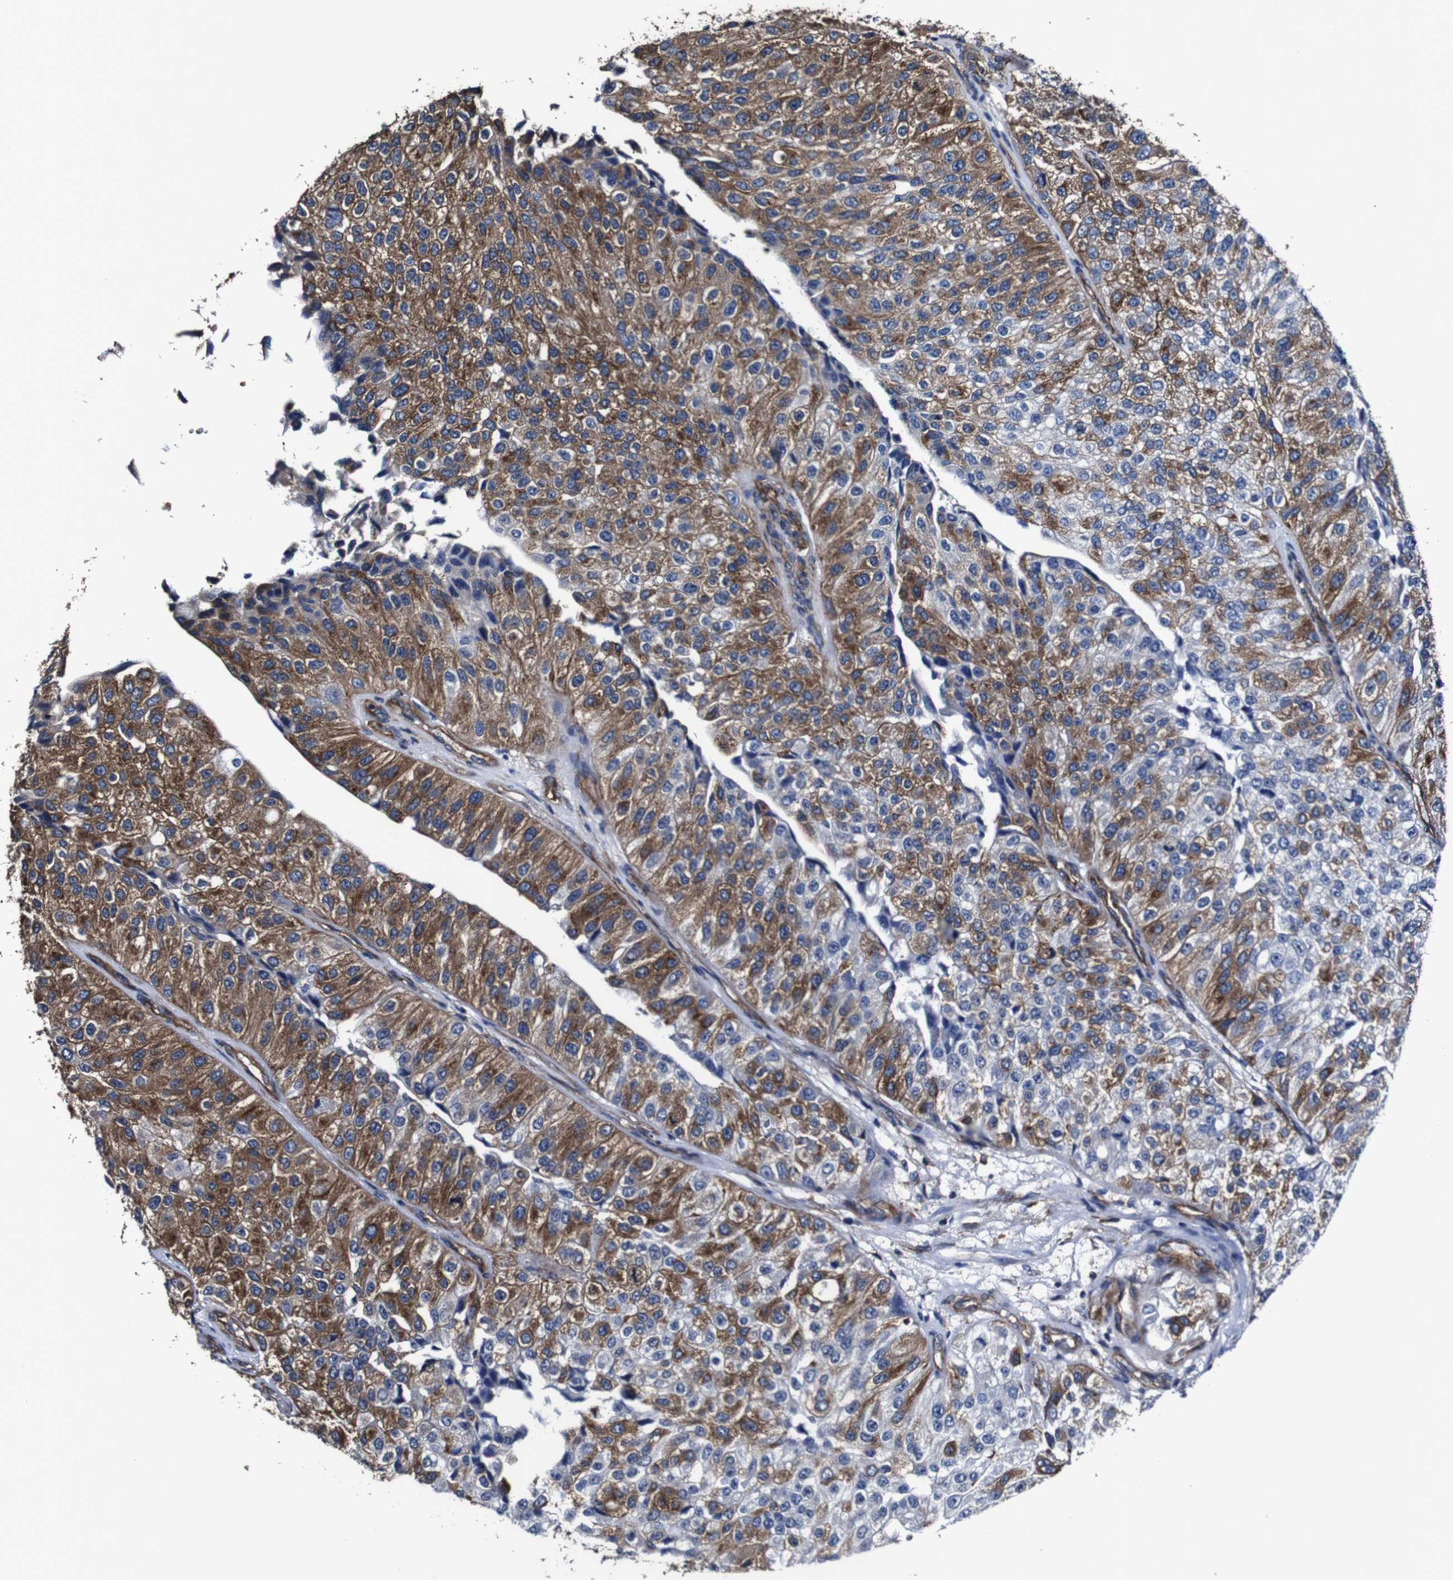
{"staining": {"intensity": "moderate", "quantity": ">75%", "location": "cytoplasmic/membranous"}, "tissue": "urothelial cancer", "cell_type": "Tumor cells", "image_type": "cancer", "snomed": [{"axis": "morphology", "description": "Urothelial carcinoma, High grade"}, {"axis": "topography", "description": "Kidney"}, {"axis": "topography", "description": "Urinary bladder"}], "caption": "Approximately >75% of tumor cells in human urothelial carcinoma (high-grade) show moderate cytoplasmic/membranous protein staining as visualized by brown immunohistochemical staining.", "gene": "CSF1R", "patient": {"sex": "male", "age": 77}}